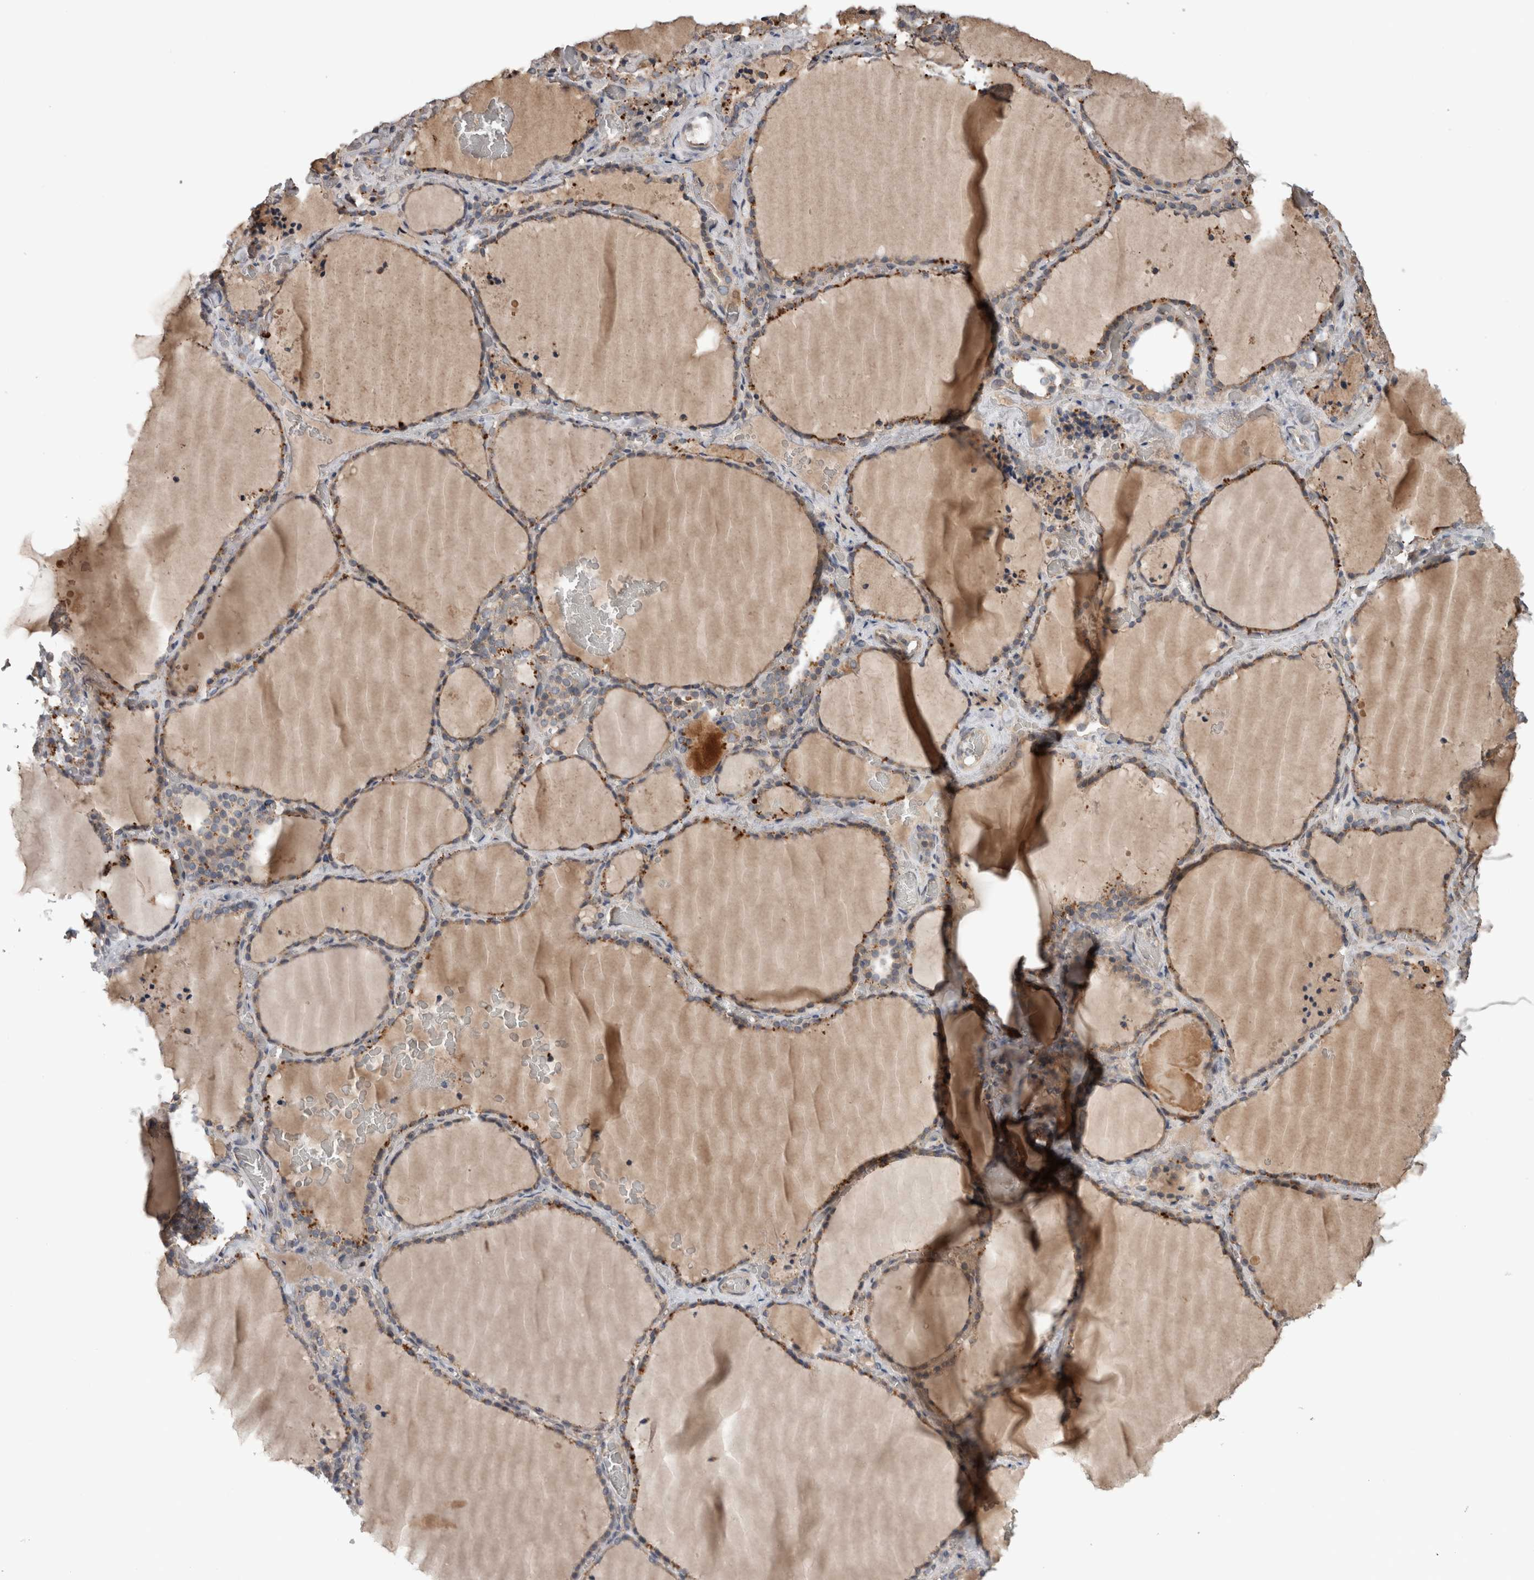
{"staining": {"intensity": "weak", "quantity": "25%-75%", "location": "cytoplasmic/membranous"}, "tissue": "thyroid gland", "cell_type": "Glandular cells", "image_type": "normal", "snomed": [{"axis": "morphology", "description": "Normal tissue, NOS"}, {"axis": "topography", "description": "Thyroid gland"}], "caption": "Immunohistochemistry (IHC) of unremarkable human thyroid gland demonstrates low levels of weak cytoplasmic/membranous expression in approximately 25%-75% of glandular cells. The protein is stained brown, and the nuclei are stained in blue (DAB (3,3'-diaminobenzidine) IHC with brightfield microscopy, high magnification).", "gene": "TARBP1", "patient": {"sex": "female", "age": 22}}